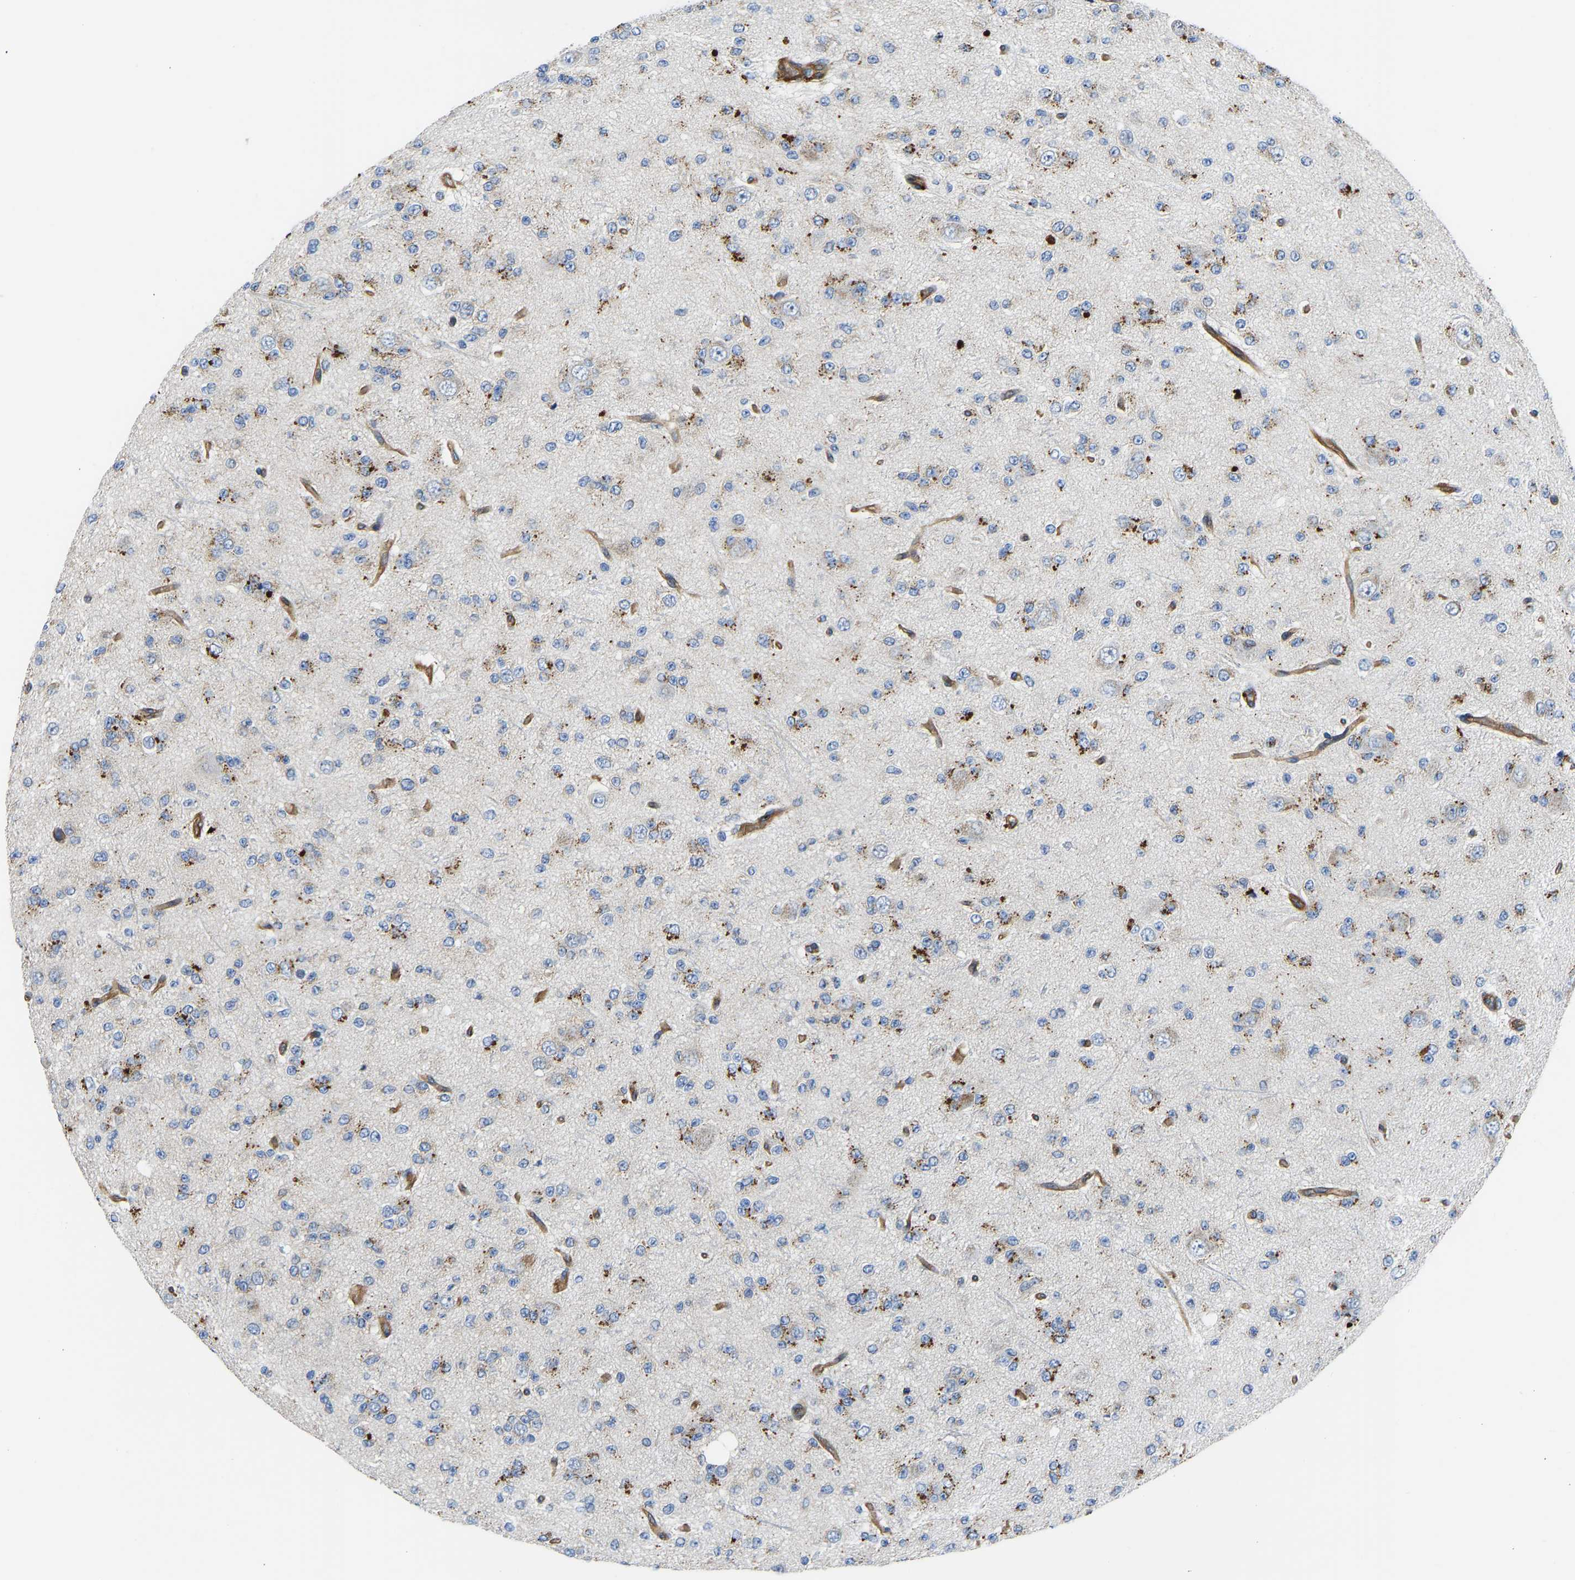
{"staining": {"intensity": "moderate", "quantity": ">75%", "location": "cytoplasmic/membranous"}, "tissue": "glioma", "cell_type": "Tumor cells", "image_type": "cancer", "snomed": [{"axis": "morphology", "description": "Glioma, malignant, Low grade"}, {"axis": "topography", "description": "Brain"}], "caption": "Protein staining exhibits moderate cytoplasmic/membranous positivity in approximately >75% of tumor cells in glioma. Using DAB (3,3'-diaminobenzidine) (brown) and hematoxylin (blue) stains, captured at high magnification using brightfield microscopy.", "gene": "MYO1C", "patient": {"sex": "male", "age": 38}}